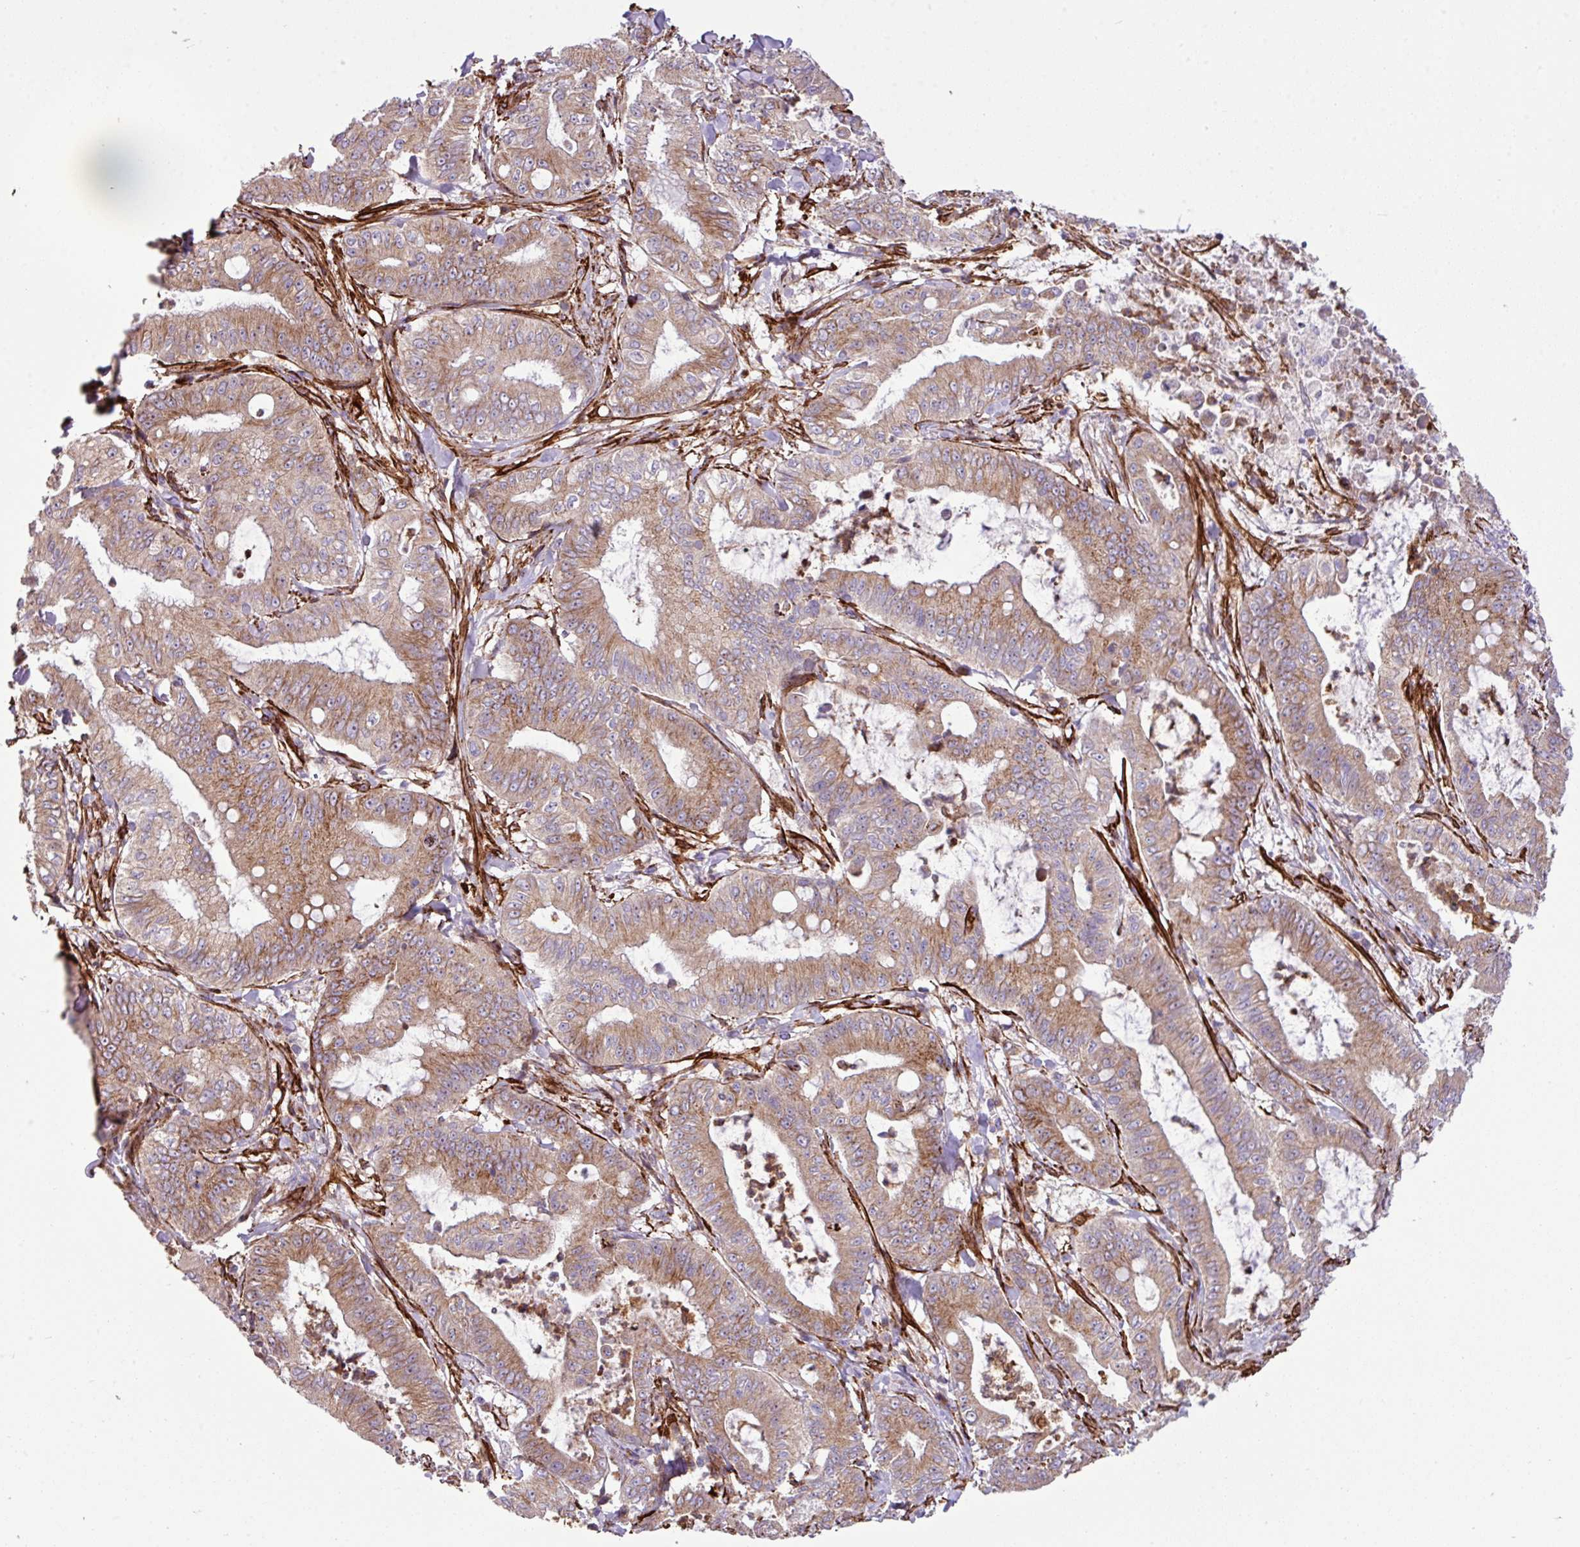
{"staining": {"intensity": "moderate", "quantity": ">75%", "location": "cytoplasmic/membranous"}, "tissue": "pancreatic cancer", "cell_type": "Tumor cells", "image_type": "cancer", "snomed": [{"axis": "morphology", "description": "Adenocarcinoma, NOS"}, {"axis": "topography", "description": "Pancreas"}], "caption": "High-magnification brightfield microscopy of pancreatic cancer (adenocarcinoma) stained with DAB (brown) and counterstained with hematoxylin (blue). tumor cells exhibit moderate cytoplasmic/membranous staining is appreciated in about>75% of cells.", "gene": "FAM47E", "patient": {"sex": "male", "age": 71}}